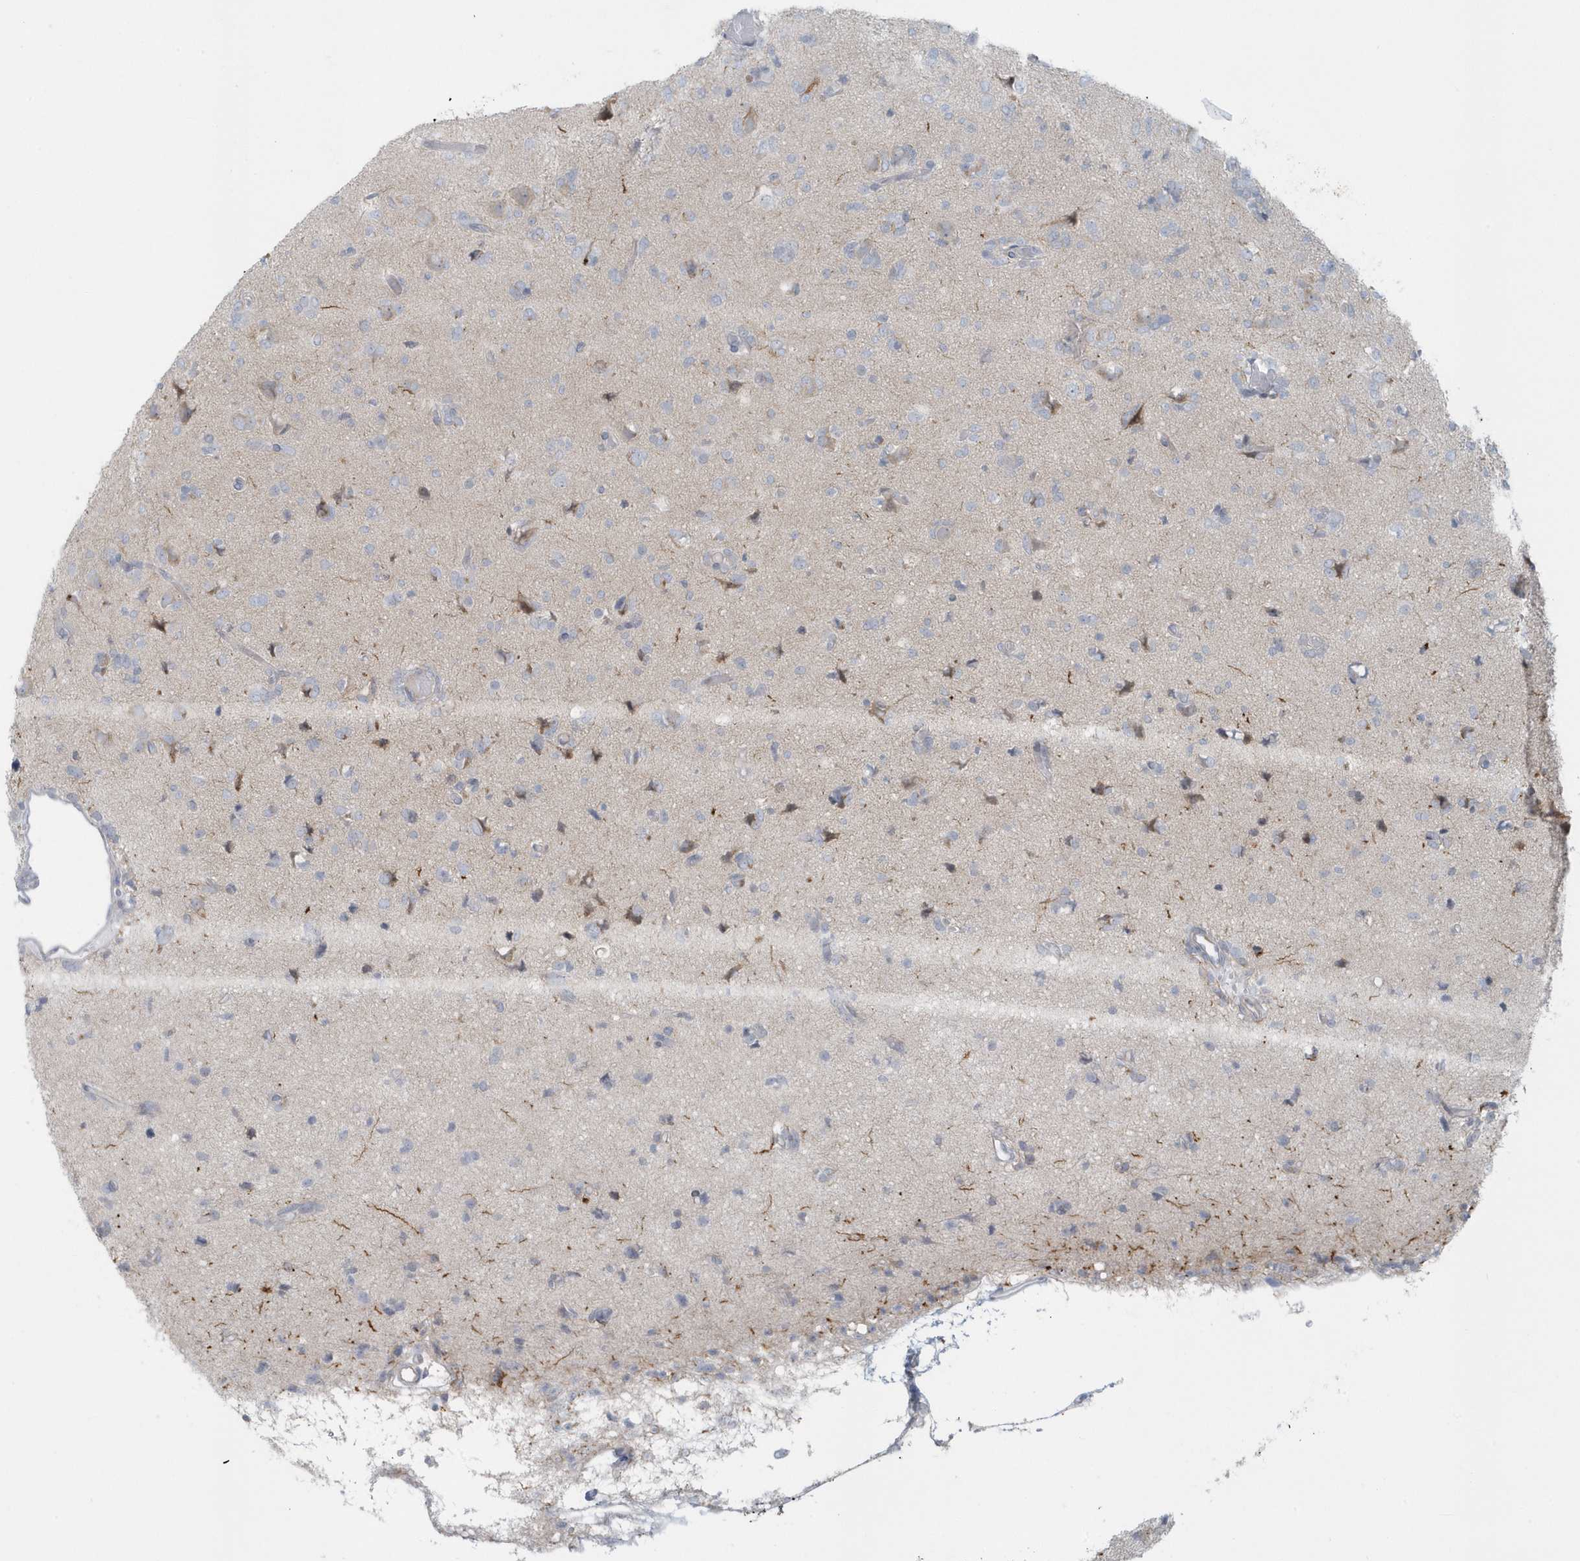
{"staining": {"intensity": "negative", "quantity": "none", "location": "none"}, "tissue": "glioma", "cell_type": "Tumor cells", "image_type": "cancer", "snomed": [{"axis": "morphology", "description": "Glioma, malignant, High grade"}, {"axis": "topography", "description": "Brain"}], "caption": "Image shows no significant protein staining in tumor cells of glioma.", "gene": "CACNB2", "patient": {"sex": "female", "age": 59}}